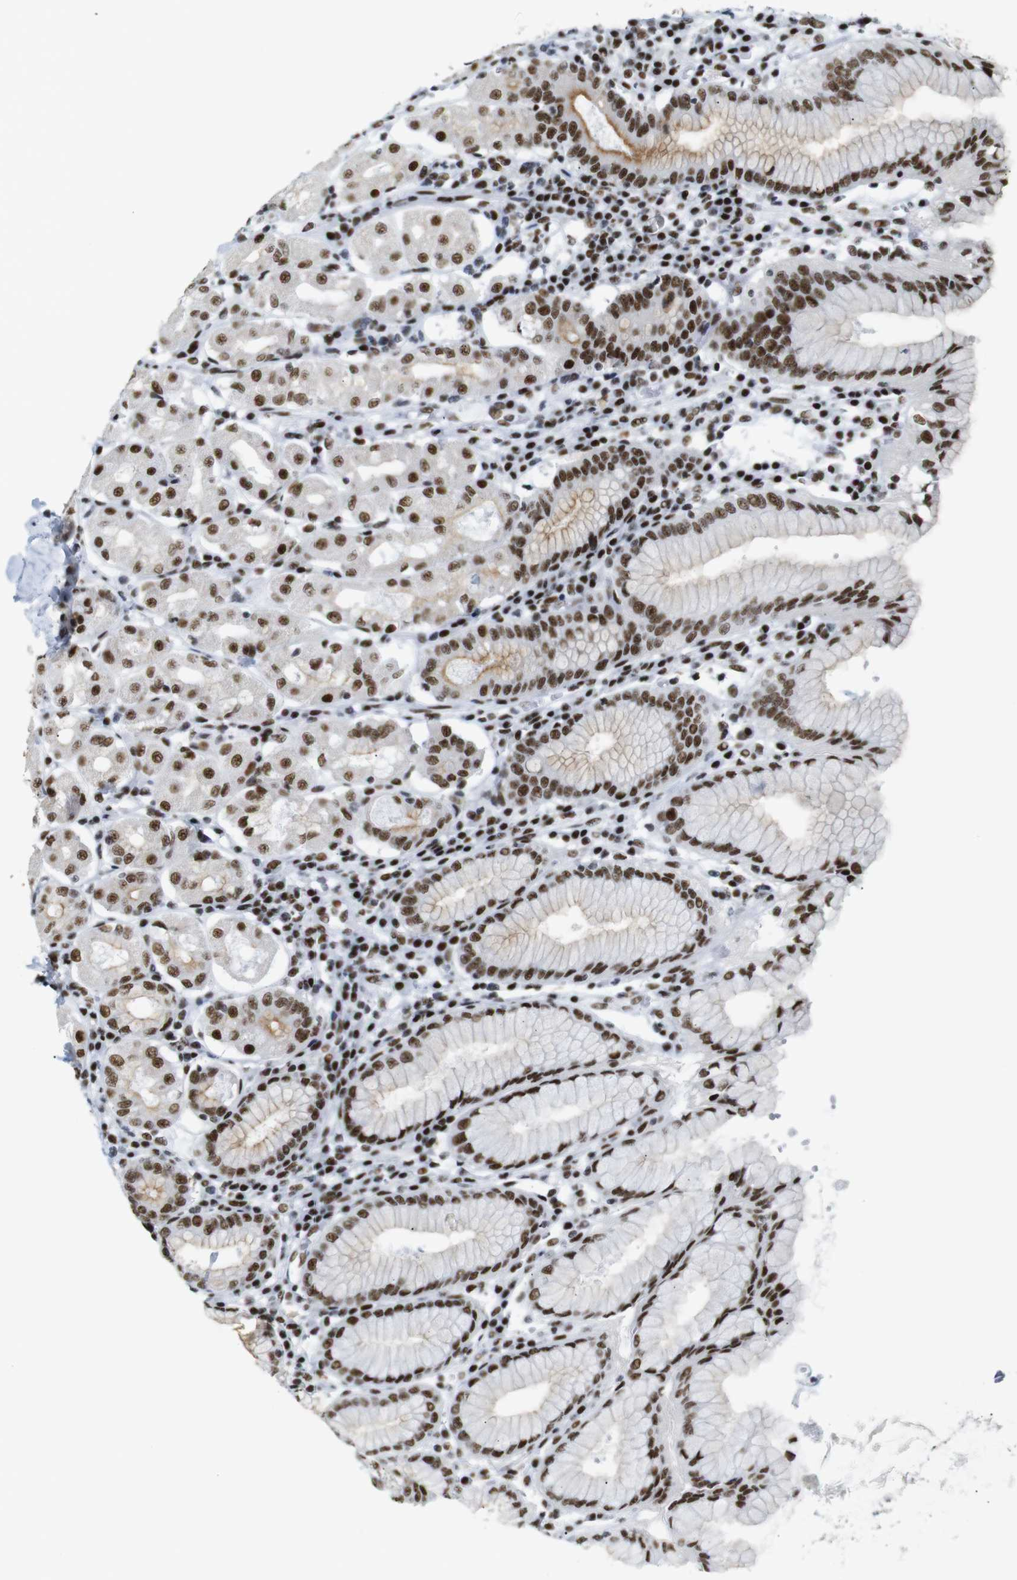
{"staining": {"intensity": "strong", "quantity": ">75%", "location": "nuclear"}, "tissue": "stomach", "cell_type": "Glandular cells", "image_type": "normal", "snomed": [{"axis": "morphology", "description": "Normal tissue, NOS"}, {"axis": "topography", "description": "Stomach"}, {"axis": "topography", "description": "Stomach, lower"}], "caption": "Protein expression by immunohistochemistry (IHC) reveals strong nuclear staining in approximately >75% of glandular cells in benign stomach.", "gene": "TRA2B", "patient": {"sex": "female", "age": 56}}